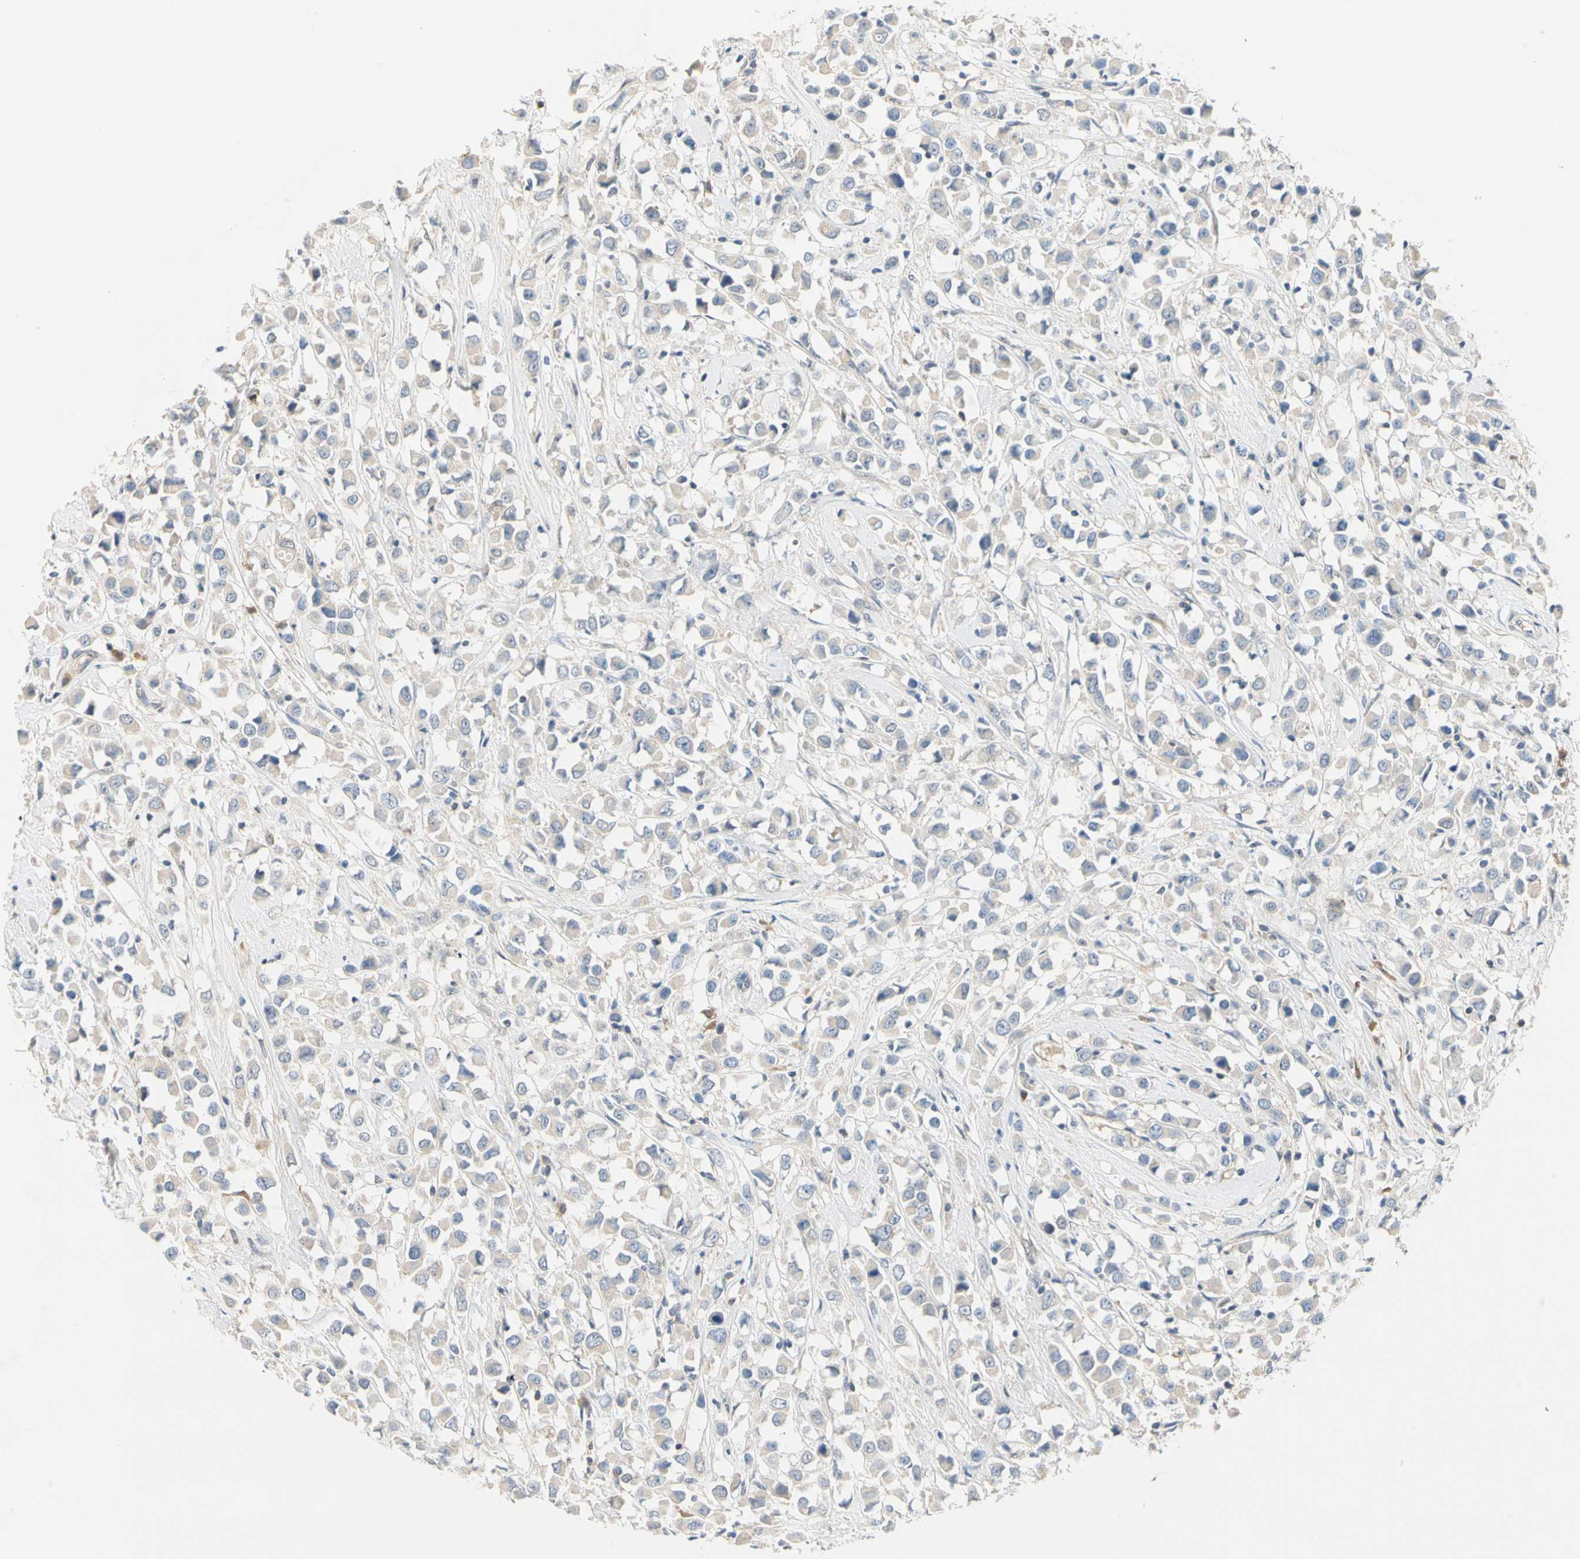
{"staining": {"intensity": "weak", "quantity": ">75%", "location": "cytoplasmic/membranous"}, "tissue": "breast cancer", "cell_type": "Tumor cells", "image_type": "cancer", "snomed": [{"axis": "morphology", "description": "Duct carcinoma"}, {"axis": "topography", "description": "Breast"}], "caption": "The immunohistochemical stain shows weak cytoplasmic/membranous expression in tumor cells of breast cancer tissue.", "gene": "MPI", "patient": {"sex": "female", "age": 61}}